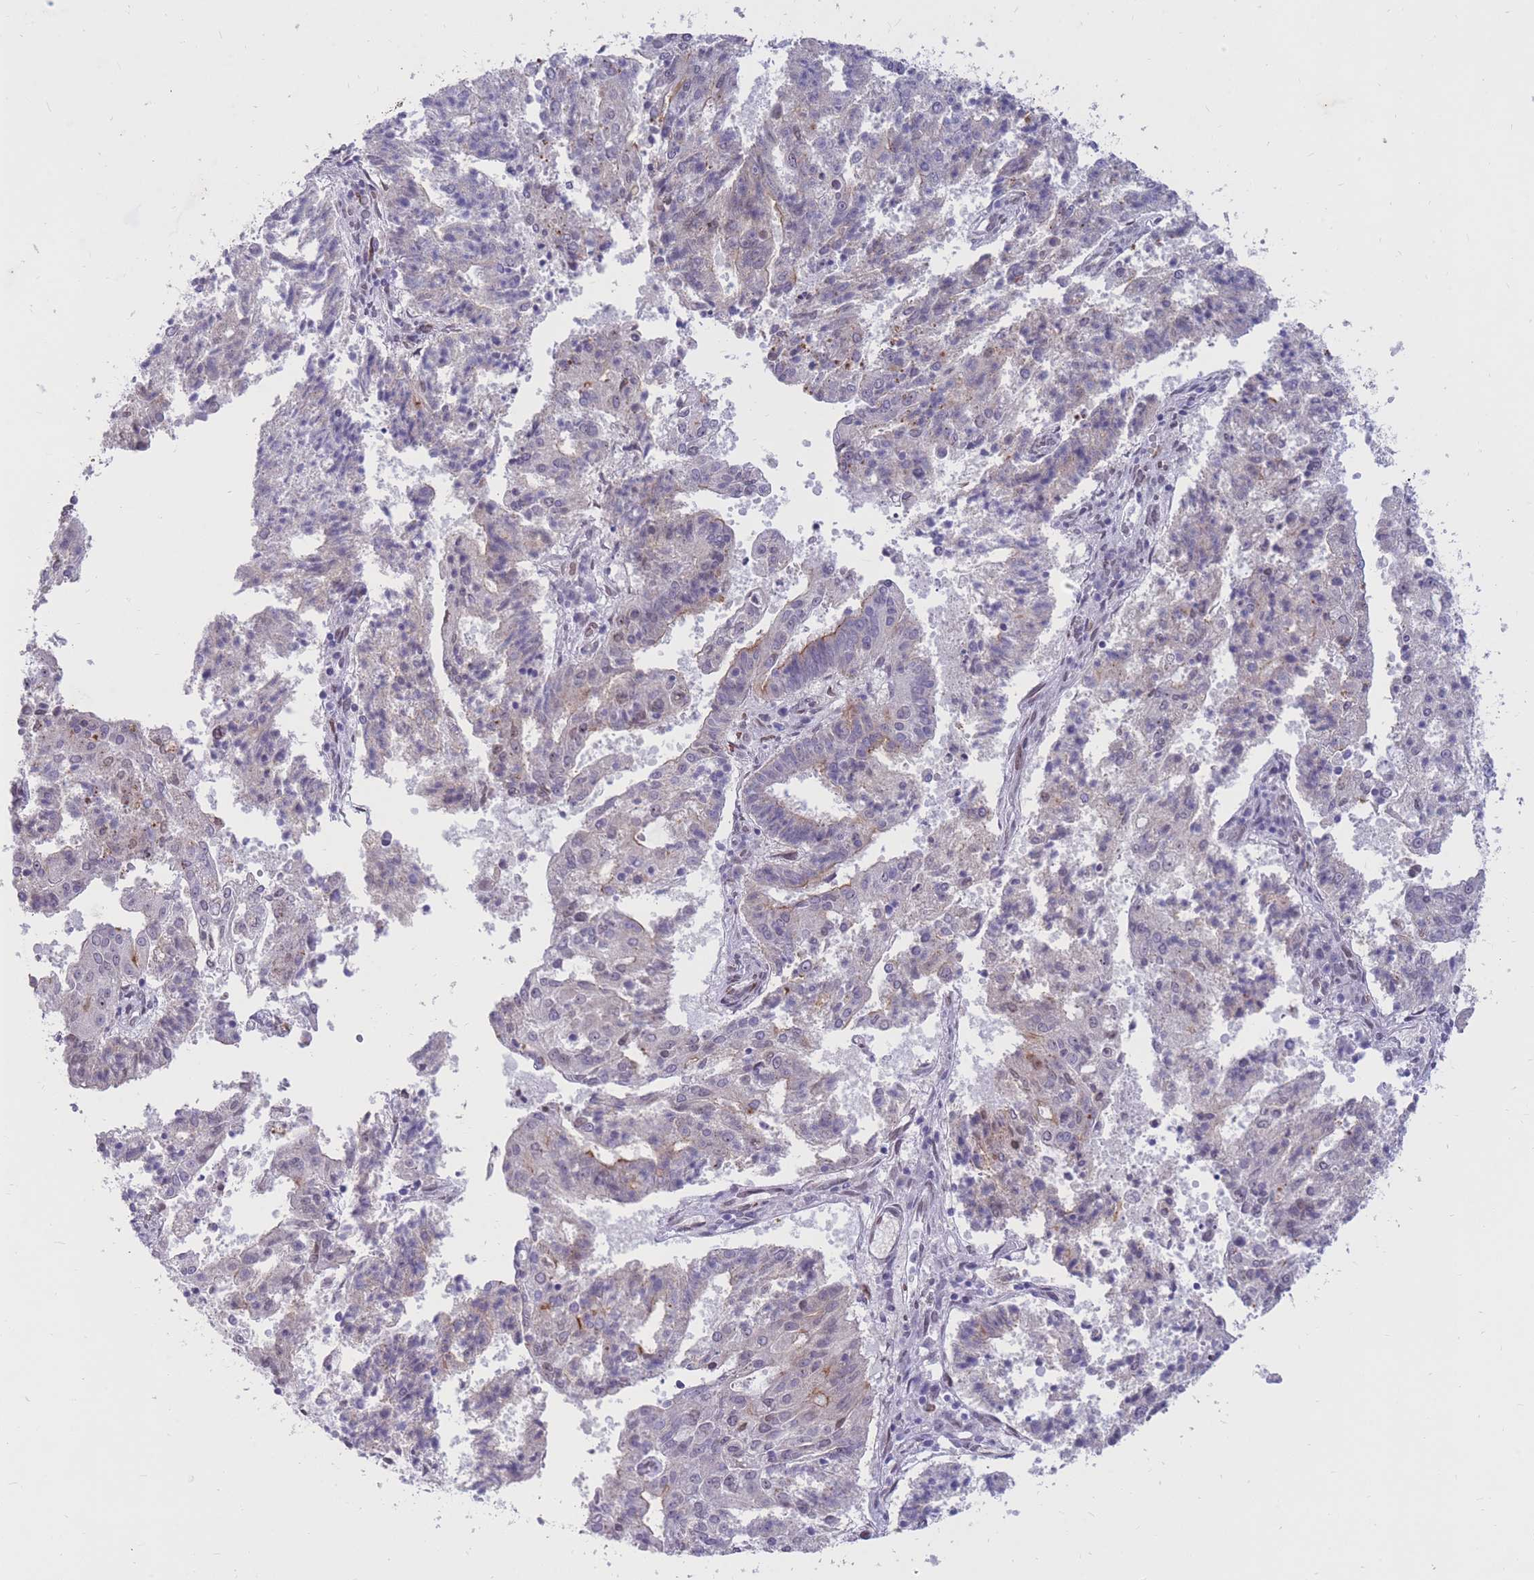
{"staining": {"intensity": "moderate", "quantity": "<25%", "location": "nuclear"}, "tissue": "endometrial cancer", "cell_type": "Tumor cells", "image_type": "cancer", "snomed": [{"axis": "morphology", "description": "Adenocarcinoma, NOS"}, {"axis": "topography", "description": "Endometrium"}], "caption": "Immunohistochemistry (IHC) (DAB (3,3'-diaminobenzidine)) staining of endometrial adenocarcinoma demonstrates moderate nuclear protein positivity in about <25% of tumor cells.", "gene": "HOOK2", "patient": {"sex": "female", "age": 82}}